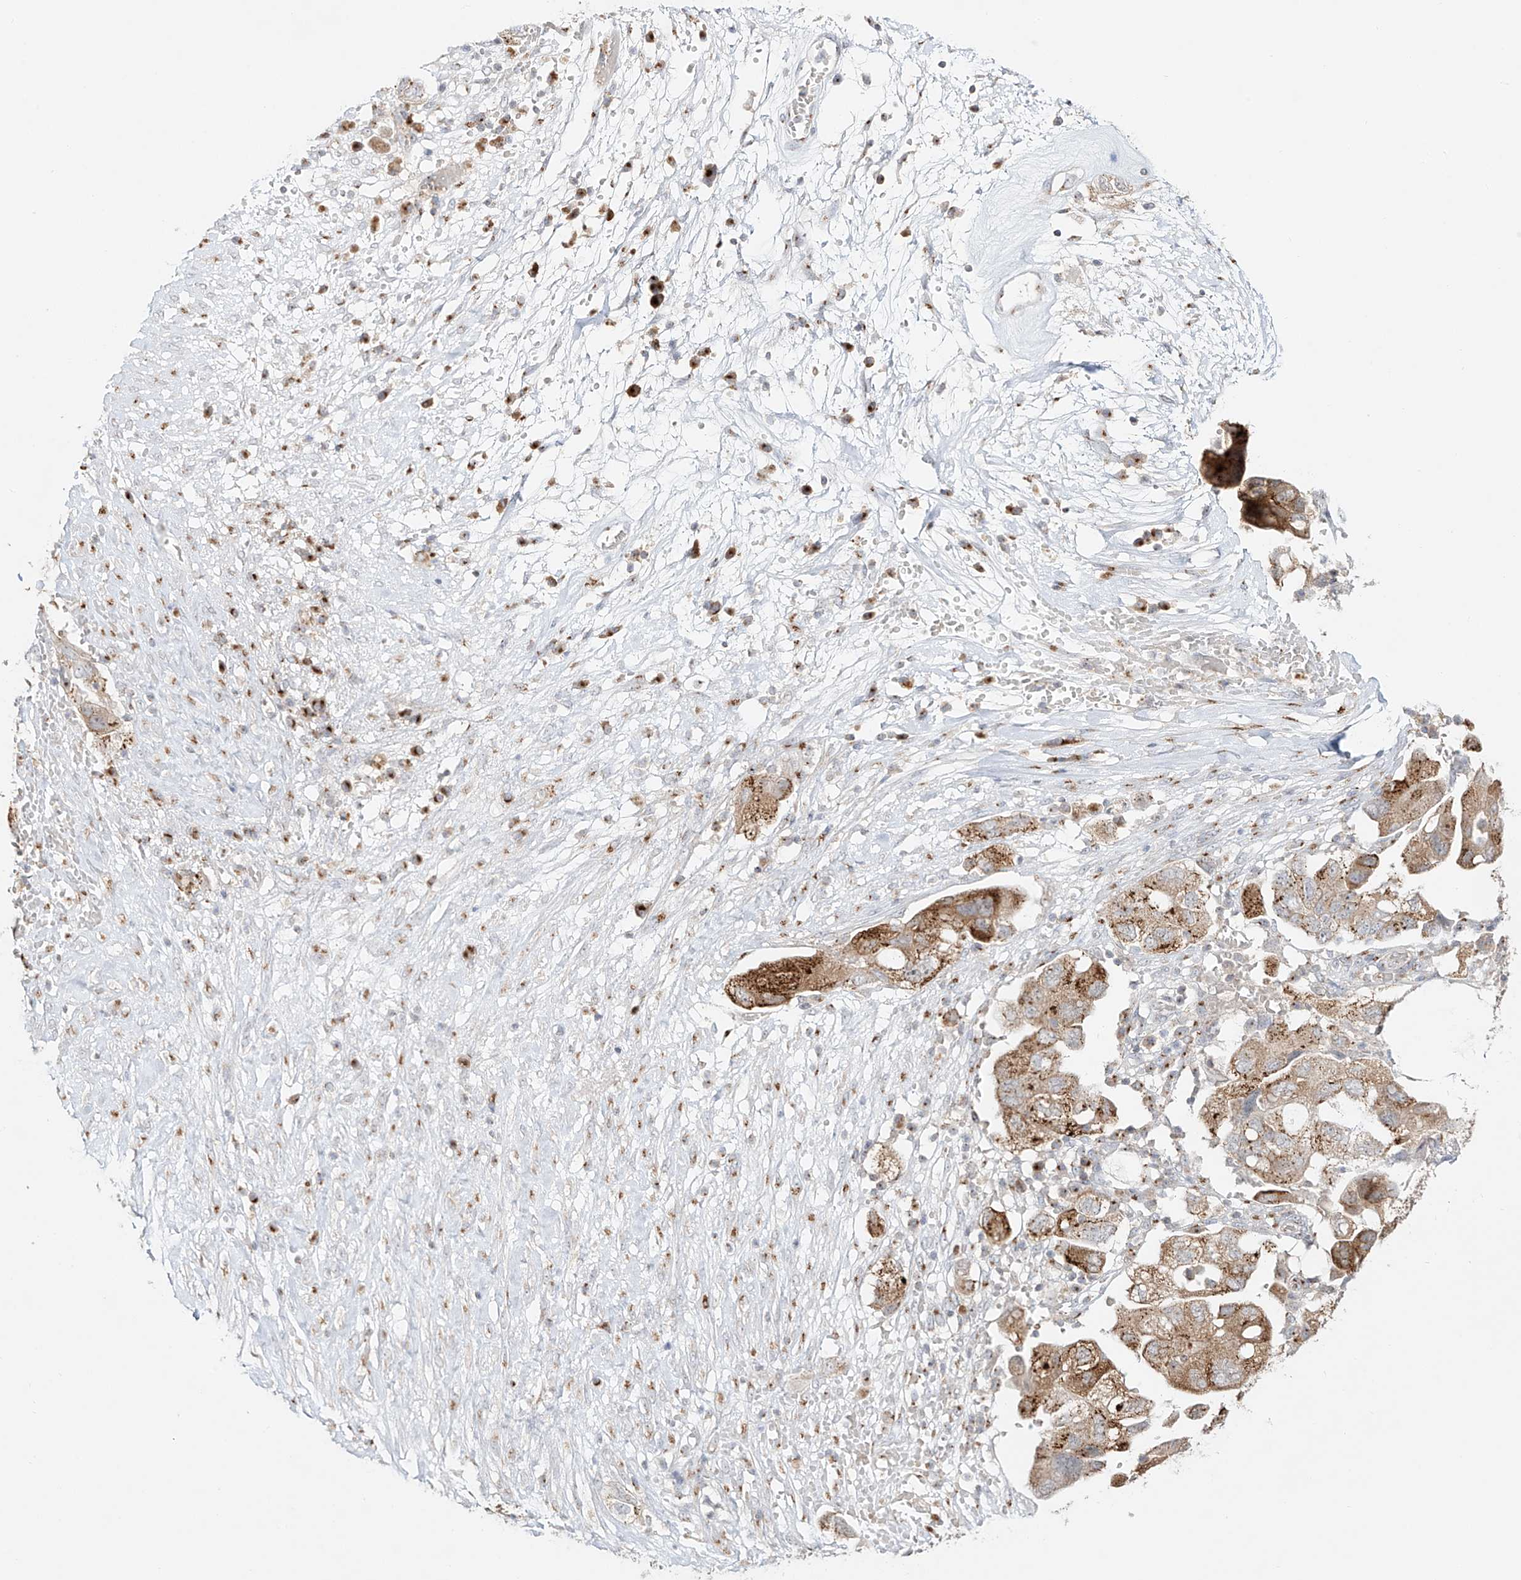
{"staining": {"intensity": "moderate", "quantity": ">75%", "location": "cytoplasmic/membranous"}, "tissue": "ovarian cancer", "cell_type": "Tumor cells", "image_type": "cancer", "snomed": [{"axis": "morphology", "description": "Carcinoma, NOS"}, {"axis": "morphology", "description": "Cystadenocarcinoma, serous, NOS"}, {"axis": "topography", "description": "Ovary"}], "caption": "Immunohistochemical staining of ovarian cancer (serous cystadenocarcinoma) exhibits medium levels of moderate cytoplasmic/membranous expression in approximately >75% of tumor cells. Nuclei are stained in blue.", "gene": "BSDC1", "patient": {"sex": "female", "age": 69}}